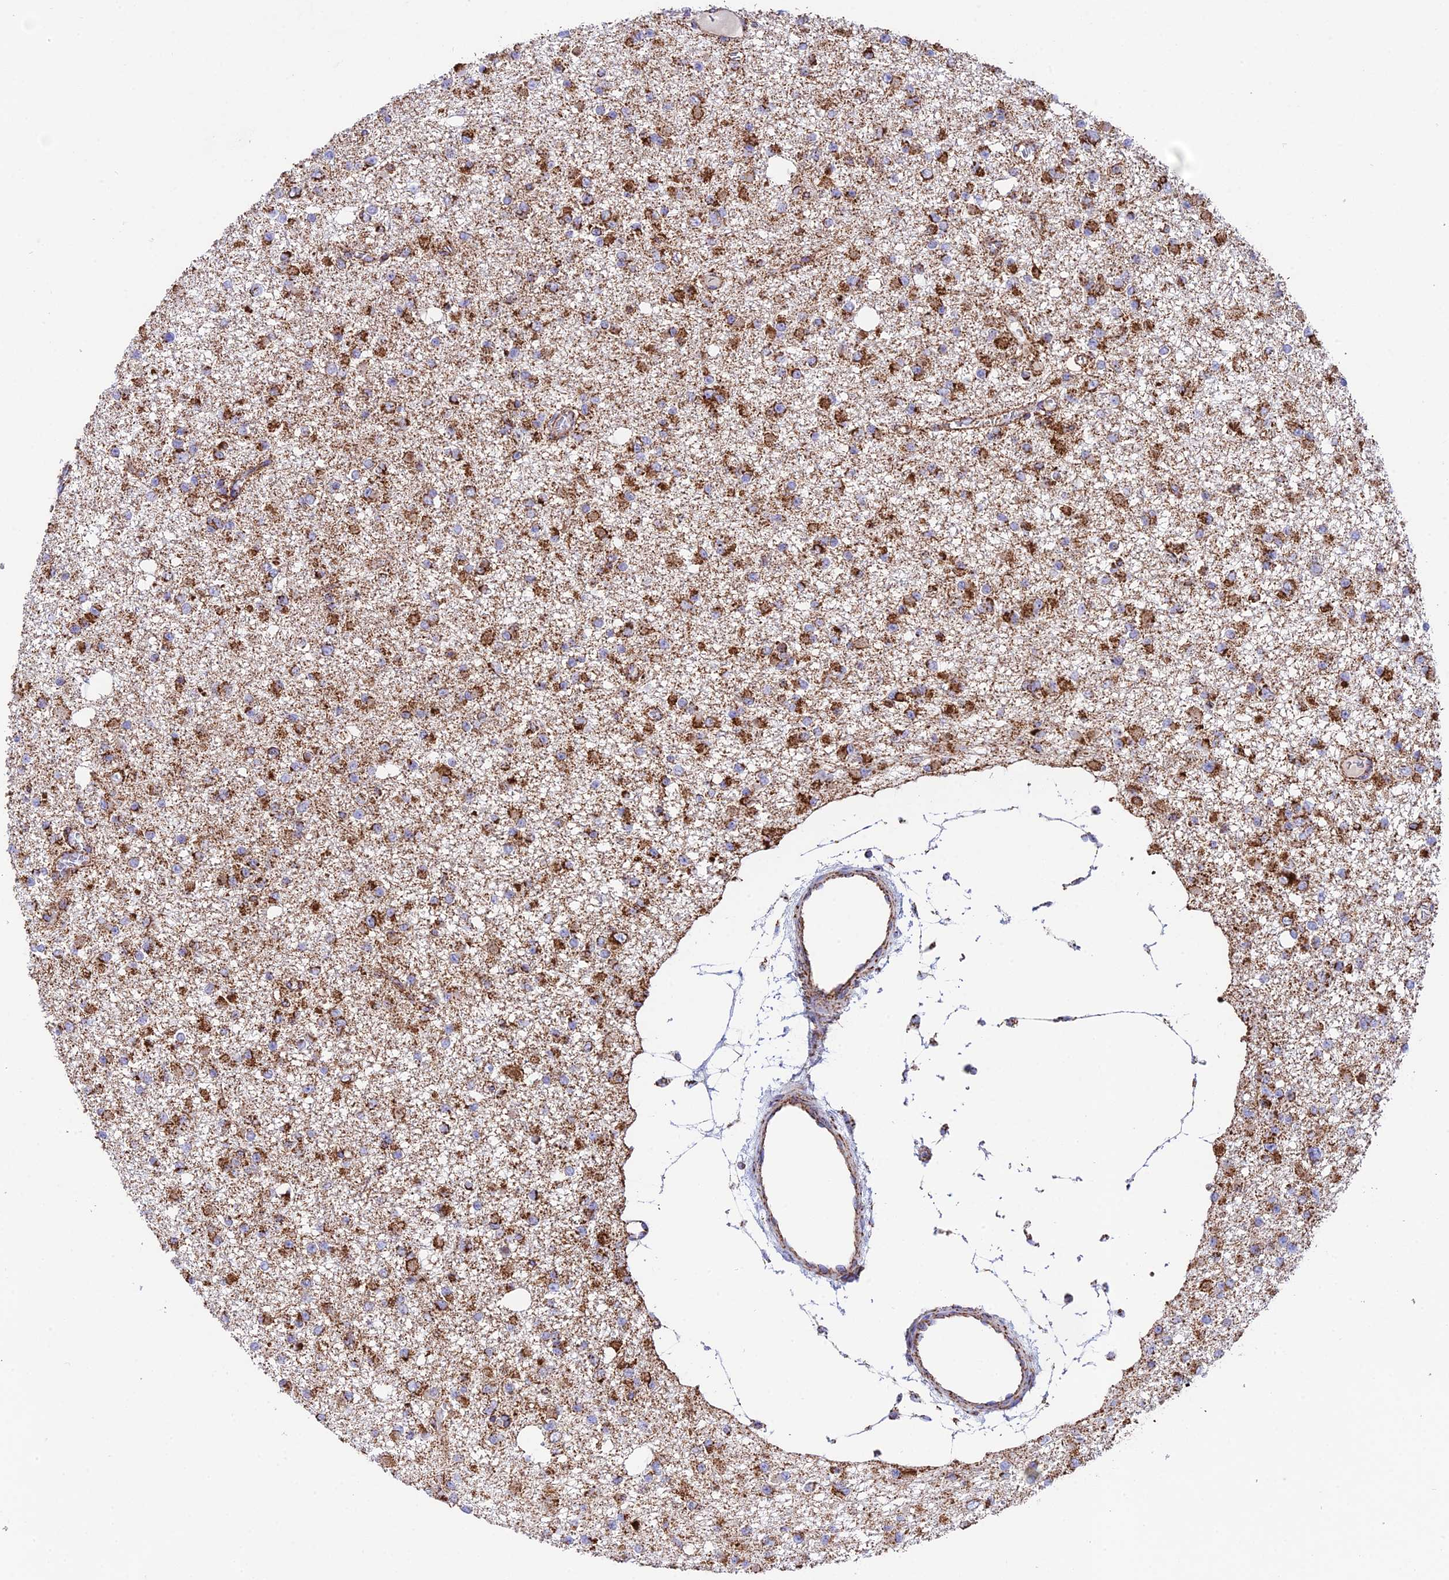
{"staining": {"intensity": "strong", "quantity": "25%-75%", "location": "cytoplasmic/membranous"}, "tissue": "glioma", "cell_type": "Tumor cells", "image_type": "cancer", "snomed": [{"axis": "morphology", "description": "Glioma, malignant, Low grade"}, {"axis": "topography", "description": "Brain"}], "caption": "This is an image of immunohistochemistry (IHC) staining of low-grade glioma (malignant), which shows strong staining in the cytoplasmic/membranous of tumor cells.", "gene": "CHCHD3", "patient": {"sex": "female", "age": 22}}